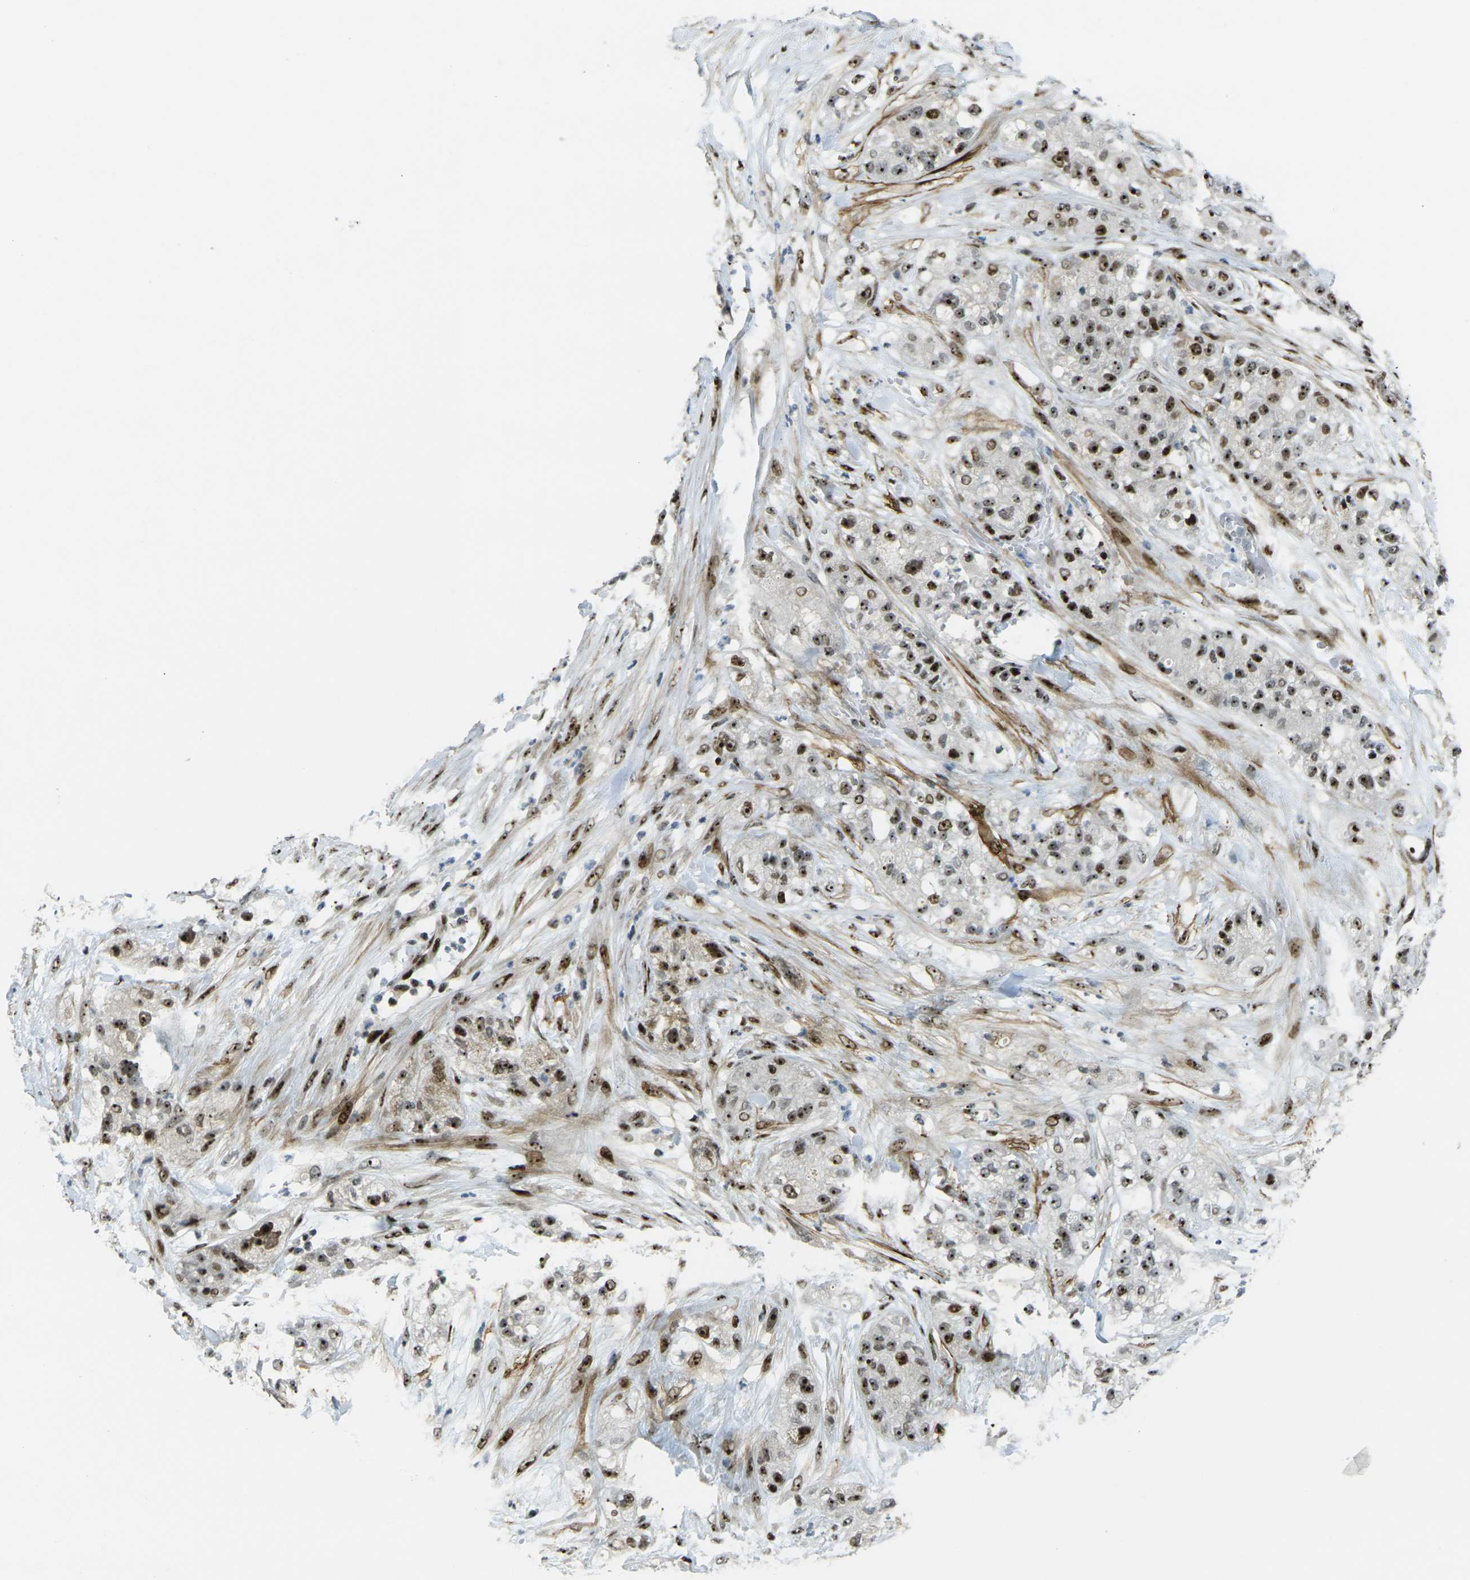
{"staining": {"intensity": "strong", "quantity": ">75%", "location": "nuclear"}, "tissue": "pancreatic cancer", "cell_type": "Tumor cells", "image_type": "cancer", "snomed": [{"axis": "morphology", "description": "Adenocarcinoma, NOS"}, {"axis": "topography", "description": "Pancreas"}], "caption": "Immunohistochemistry (DAB) staining of adenocarcinoma (pancreatic) demonstrates strong nuclear protein staining in approximately >75% of tumor cells.", "gene": "UBE2C", "patient": {"sex": "female", "age": 78}}